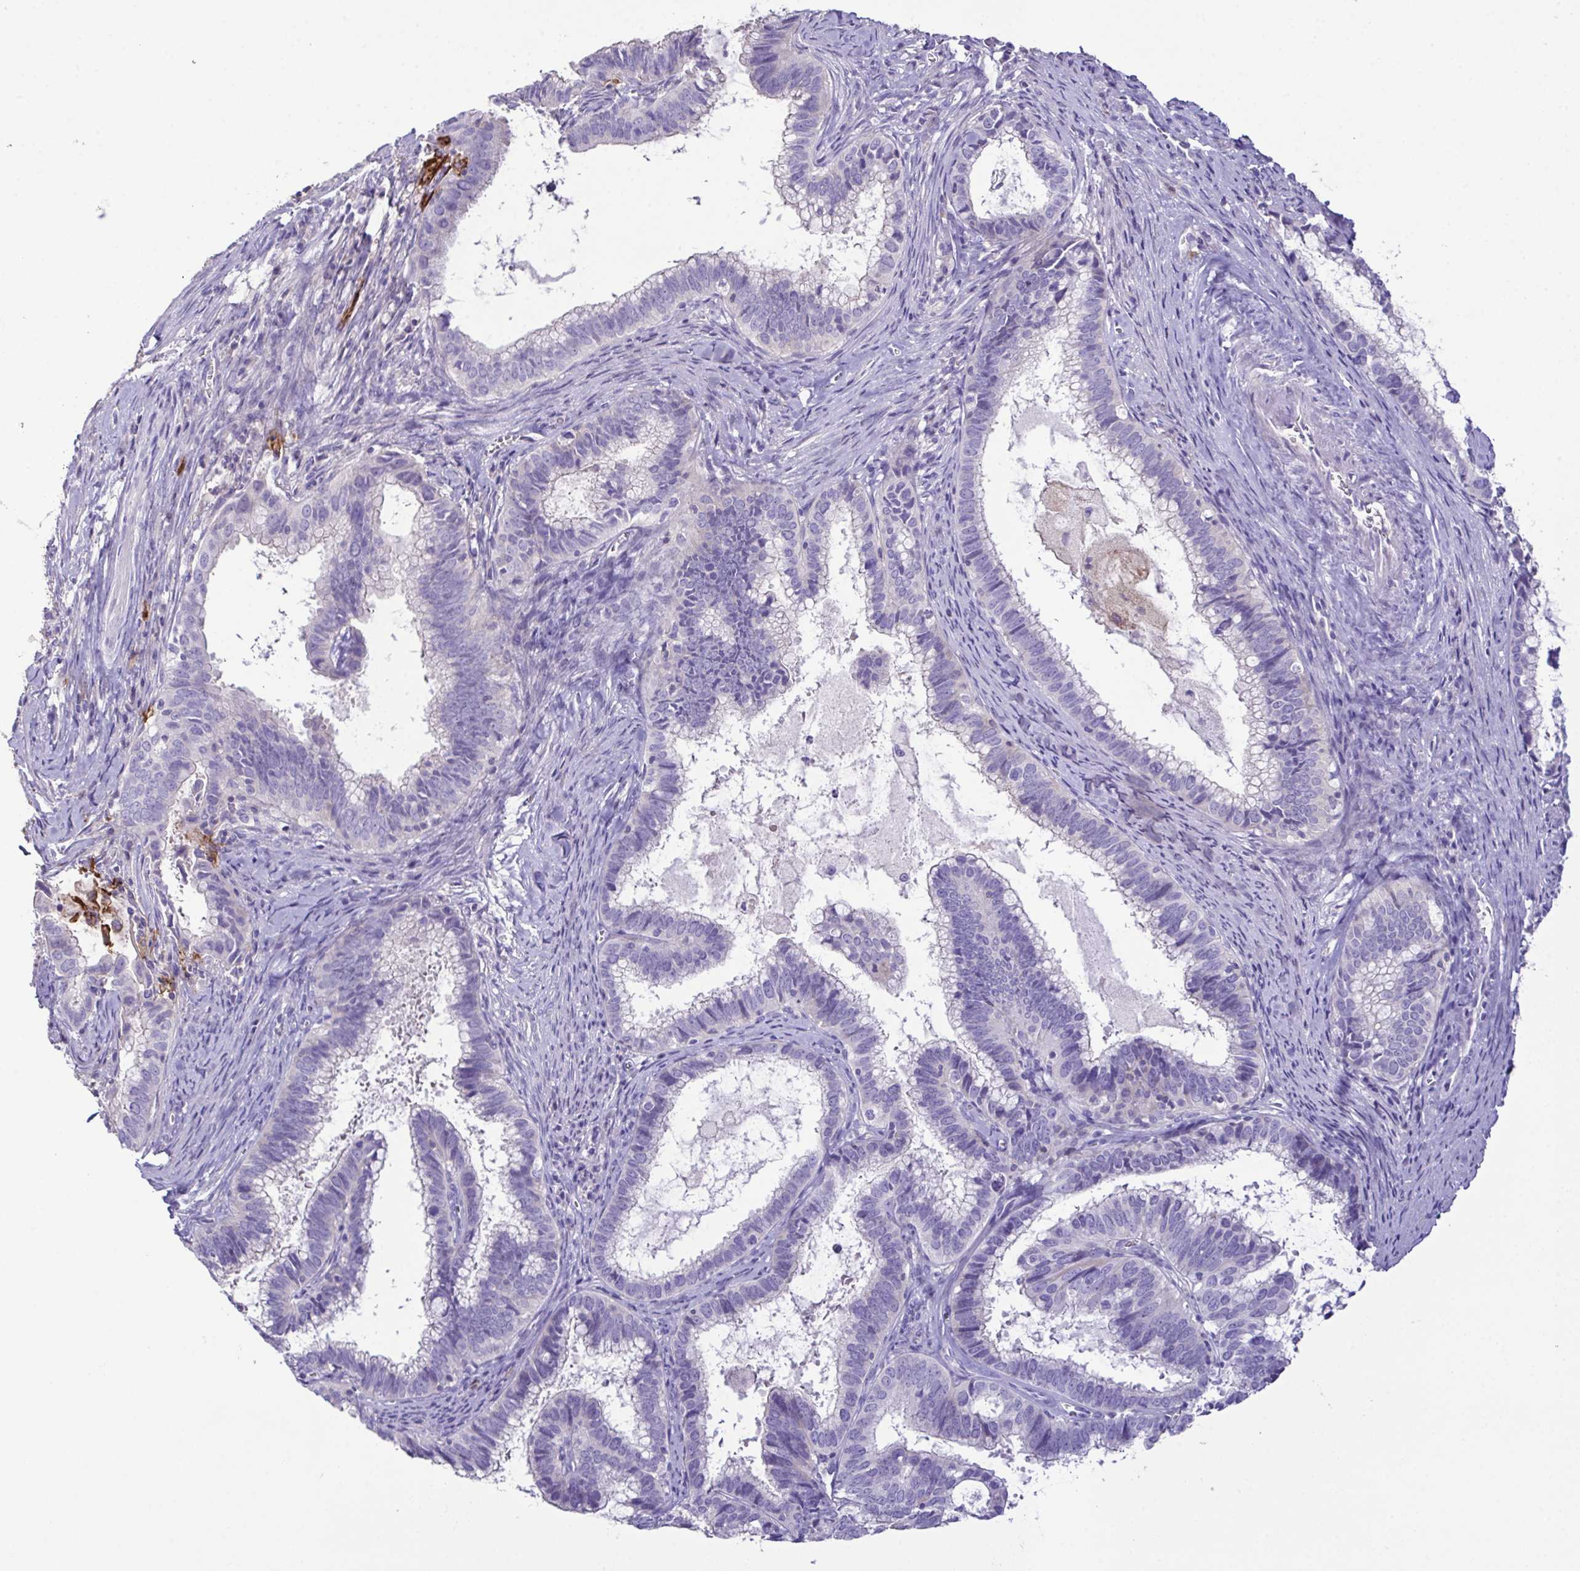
{"staining": {"intensity": "negative", "quantity": "none", "location": "none"}, "tissue": "cervical cancer", "cell_type": "Tumor cells", "image_type": "cancer", "snomed": [{"axis": "morphology", "description": "Adenocarcinoma, NOS"}, {"axis": "topography", "description": "Cervix"}], "caption": "DAB (3,3'-diaminobenzidine) immunohistochemical staining of human cervical cancer demonstrates no significant staining in tumor cells.", "gene": "MARCO", "patient": {"sex": "female", "age": 61}}